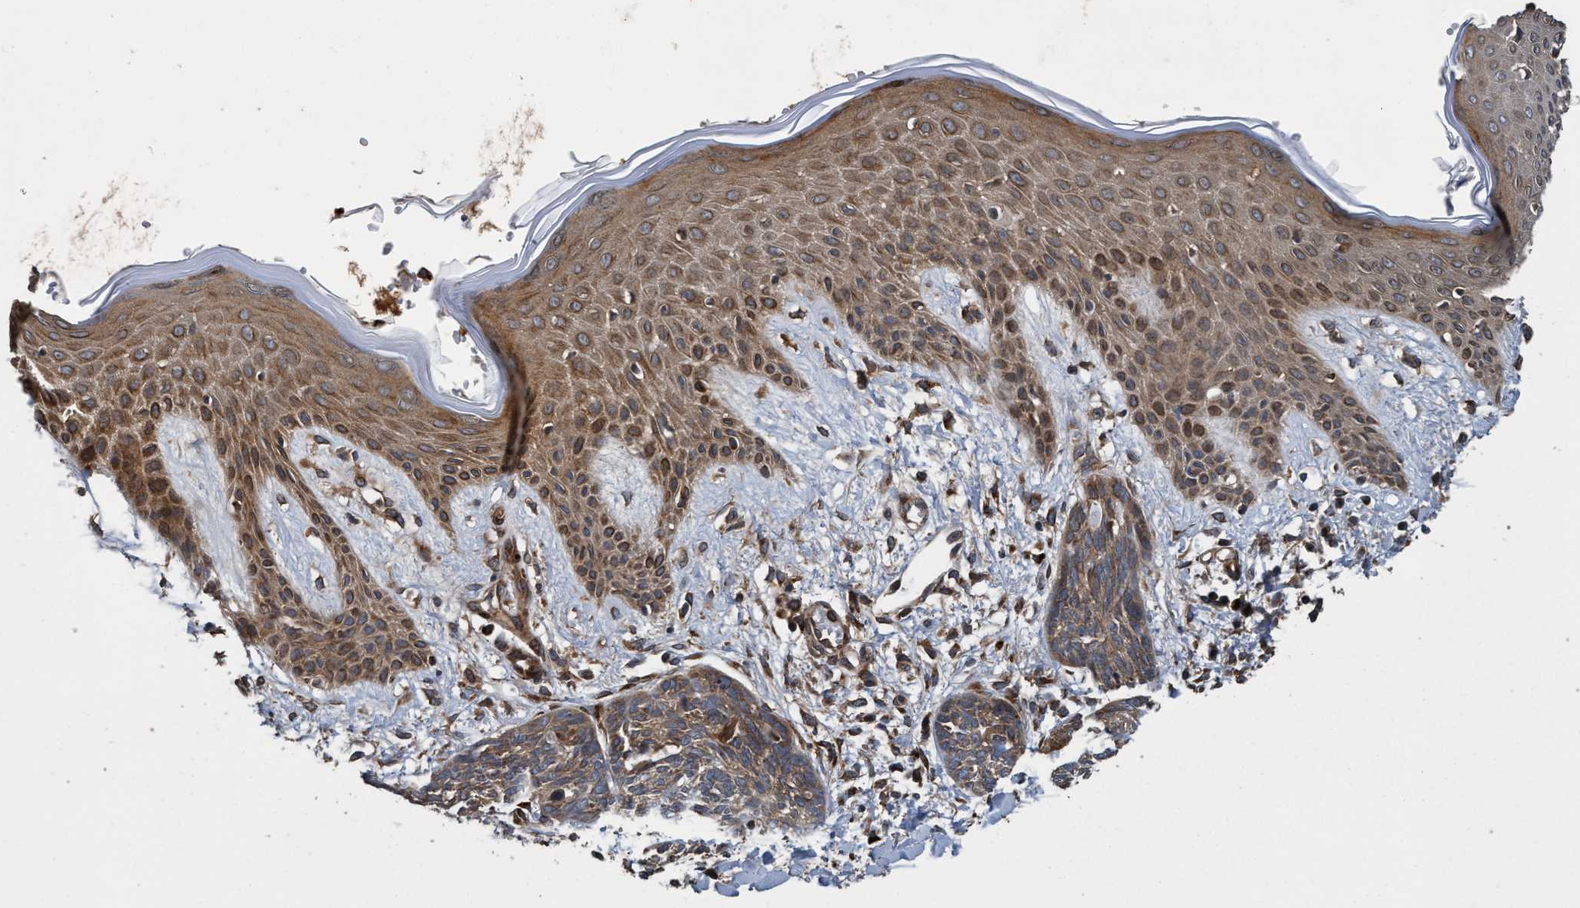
{"staining": {"intensity": "moderate", "quantity": "<25%", "location": "cytoplasmic/membranous"}, "tissue": "skin cancer", "cell_type": "Tumor cells", "image_type": "cancer", "snomed": [{"axis": "morphology", "description": "Basal cell carcinoma"}, {"axis": "topography", "description": "Skin"}], "caption": "IHC of basal cell carcinoma (skin) shows low levels of moderate cytoplasmic/membranous expression in about <25% of tumor cells.", "gene": "MACC1", "patient": {"sex": "female", "age": 59}}